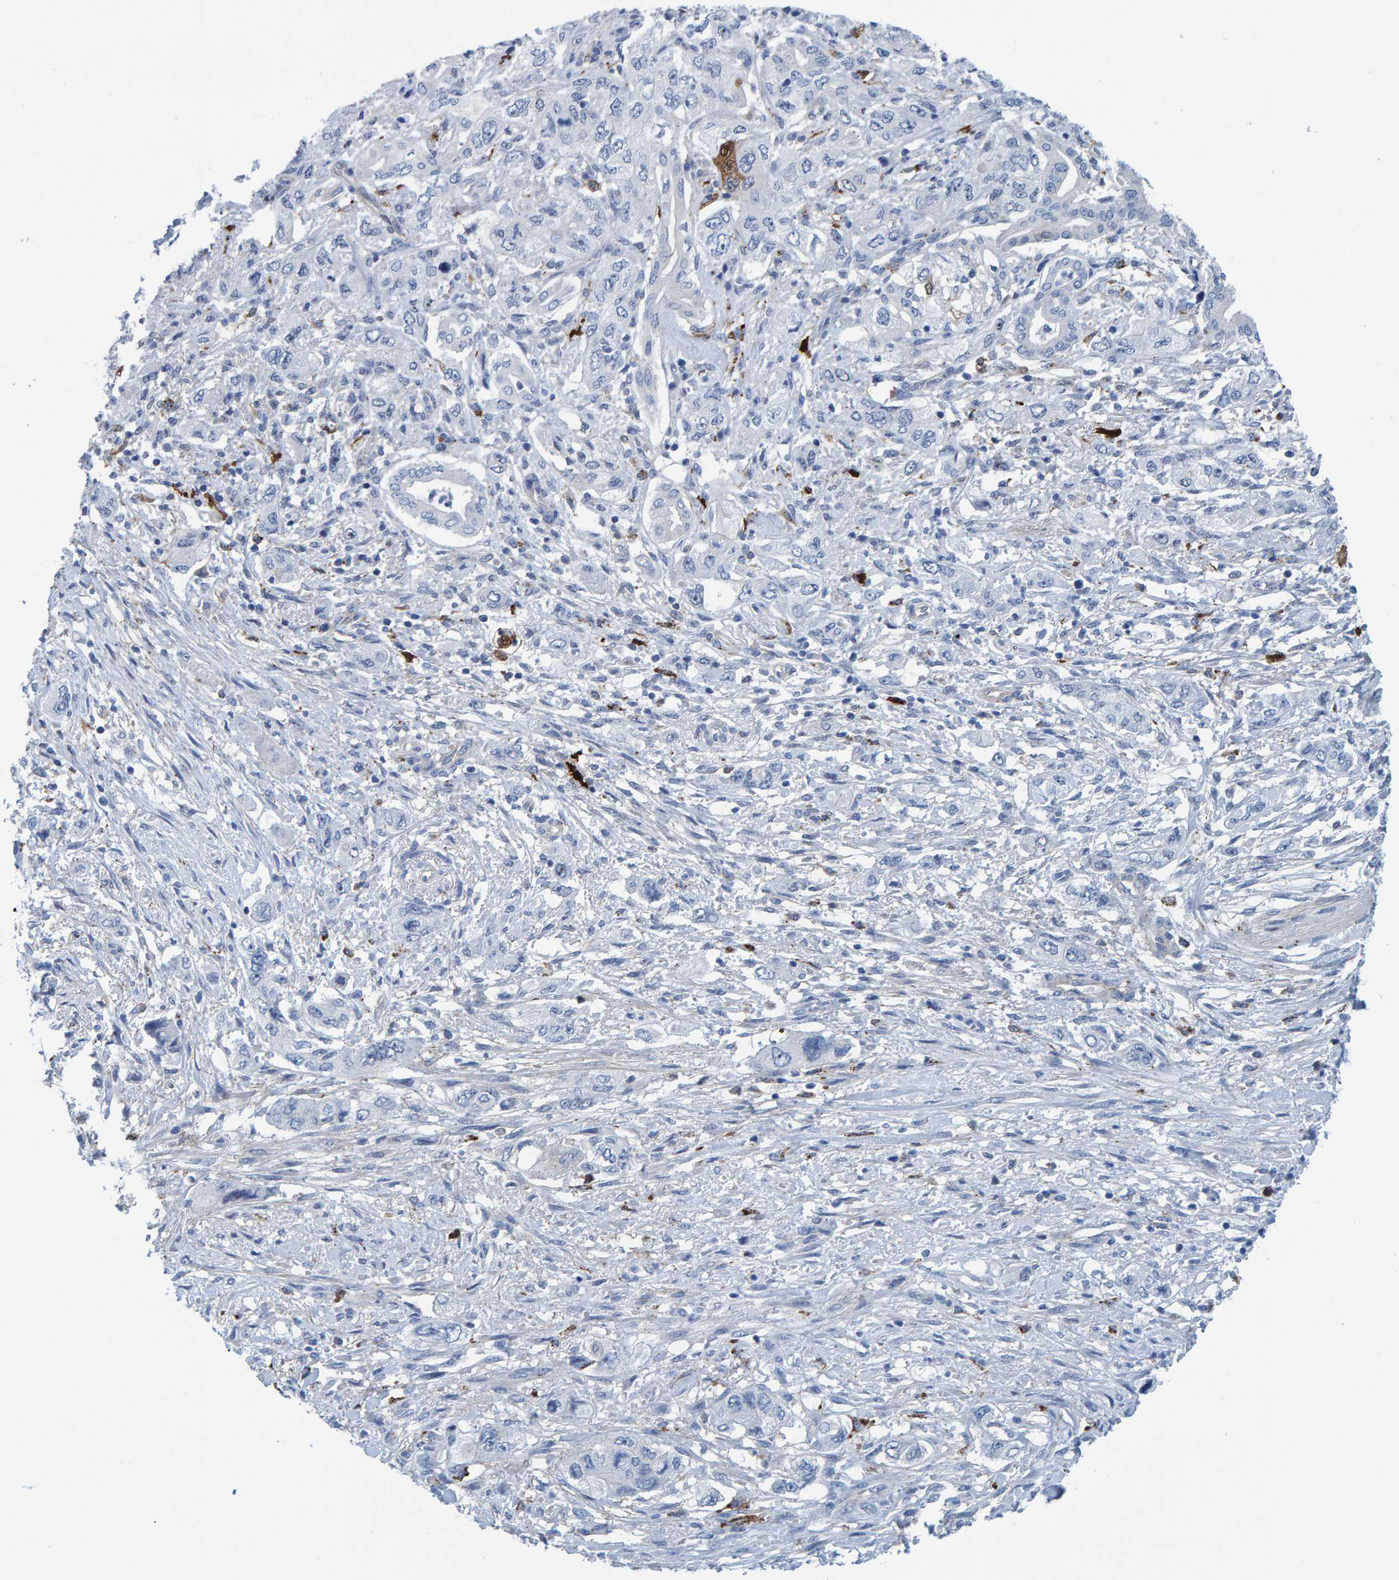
{"staining": {"intensity": "negative", "quantity": "none", "location": "none"}, "tissue": "pancreatic cancer", "cell_type": "Tumor cells", "image_type": "cancer", "snomed": [{"axis": "morphology", "description": "Adenocarcinoma, NOS"}, {"axis": "topography", "description": "Pancreas"}], "caption": "Immunohistochemistry micrograph of neoplastic tissue: human pancreatic cancer (adenocarcinoma) stained with DAB shows no significant protein expression in tumor cells. (DAB immunohistochemistry visualized using brightfield microscopy, high magnification).", "gene": "IDO1", "patient": {"sex": "female", "age": 73}}